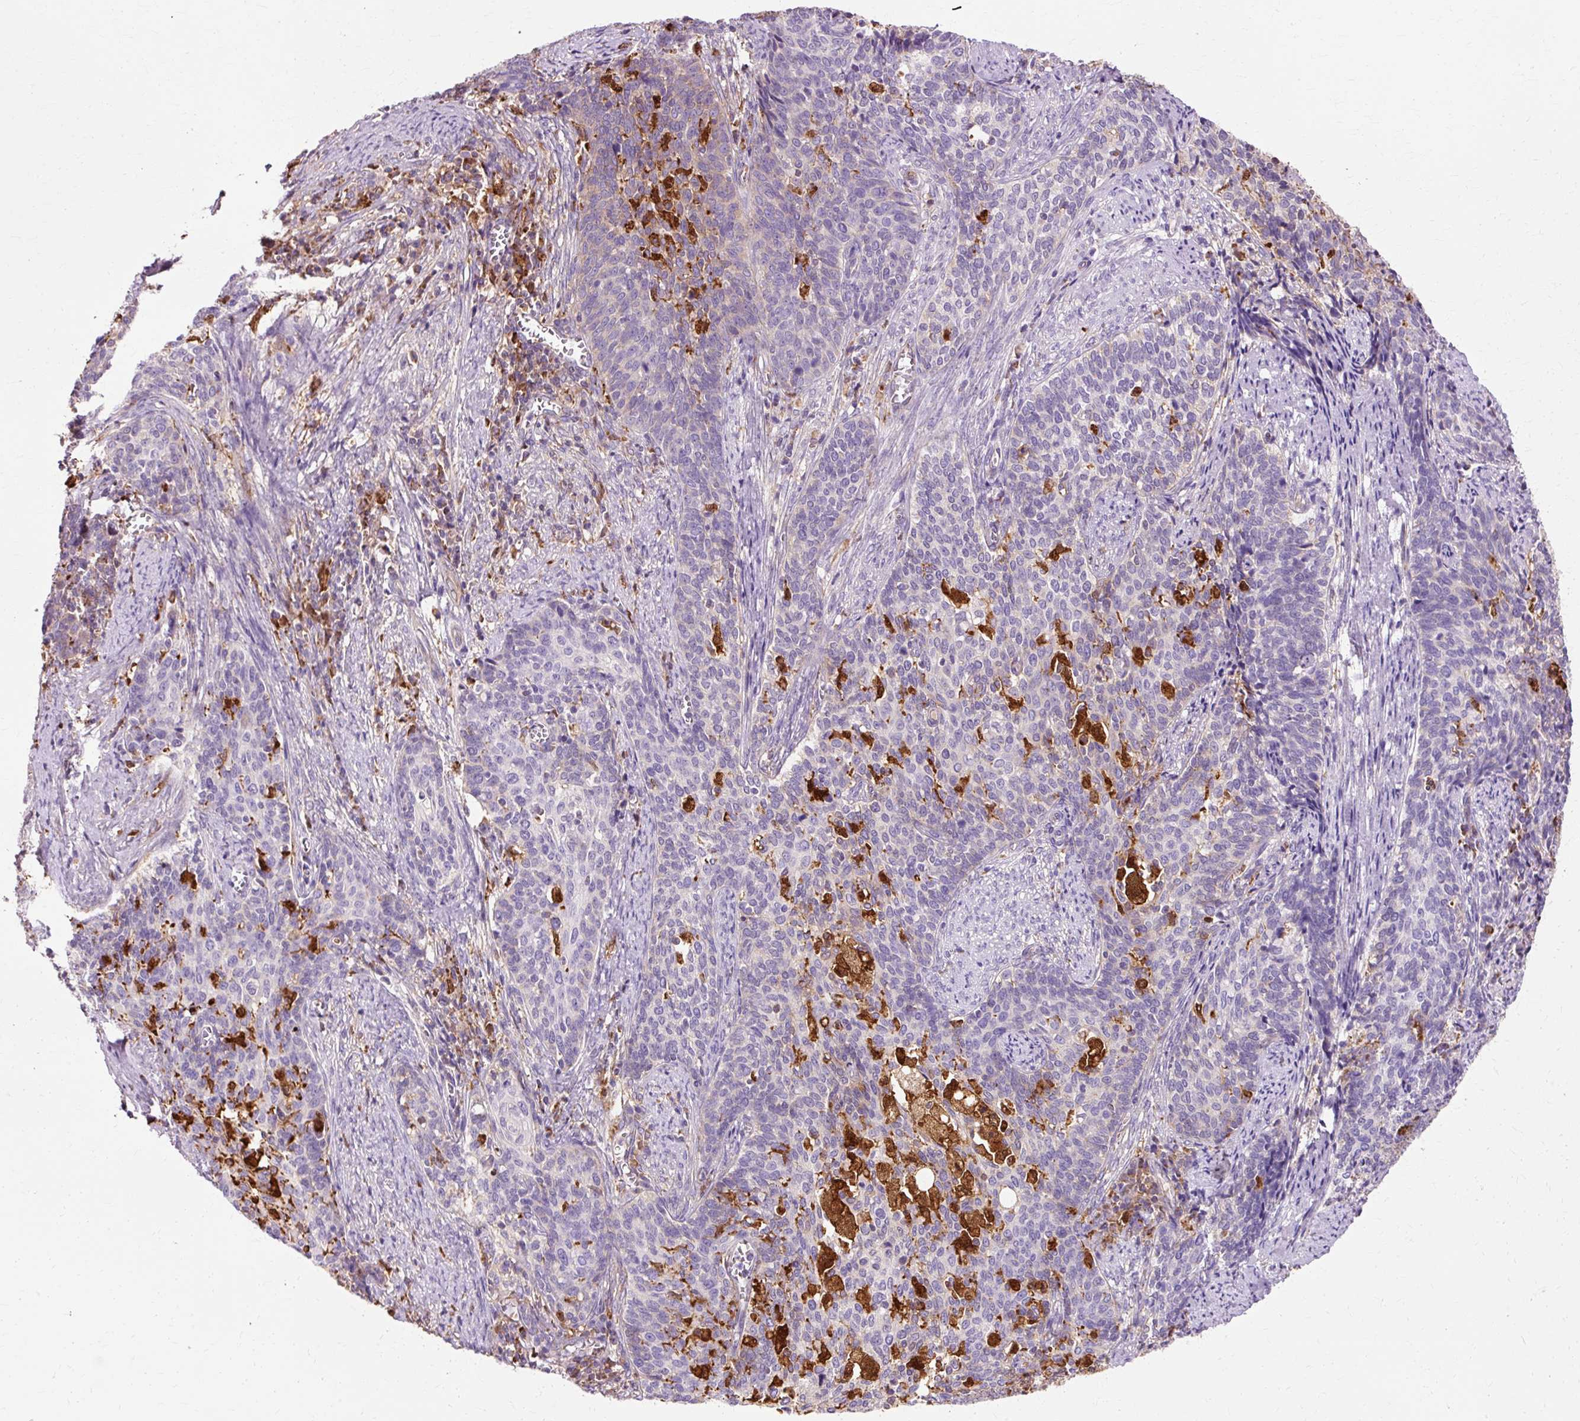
{"staining": {"intensity": "negative", "quantity": "none", "location": "none"}, "tissue": "cervical cancer", "cell_type": "Tumor cells", "image_type": "cancer", "snomed": [{"axis": "morphology", "description": "Squamous cell carcinoma, NOS"}, {"axis": "topography", "description": "Cervix"}], "caption": "DAB (3,3'-diaminobenzidine) immunohistochemical staining of human cervical cancer (squamous cell carcinoma) shows no significant positivity in tumor cells. (Stains: DAB IHC with hematoxylin counter stain, Microscopy: brightfield microscopy at high magnification).", "gene": "GPX1", "patient": {"sex": "female", "age": 39}}